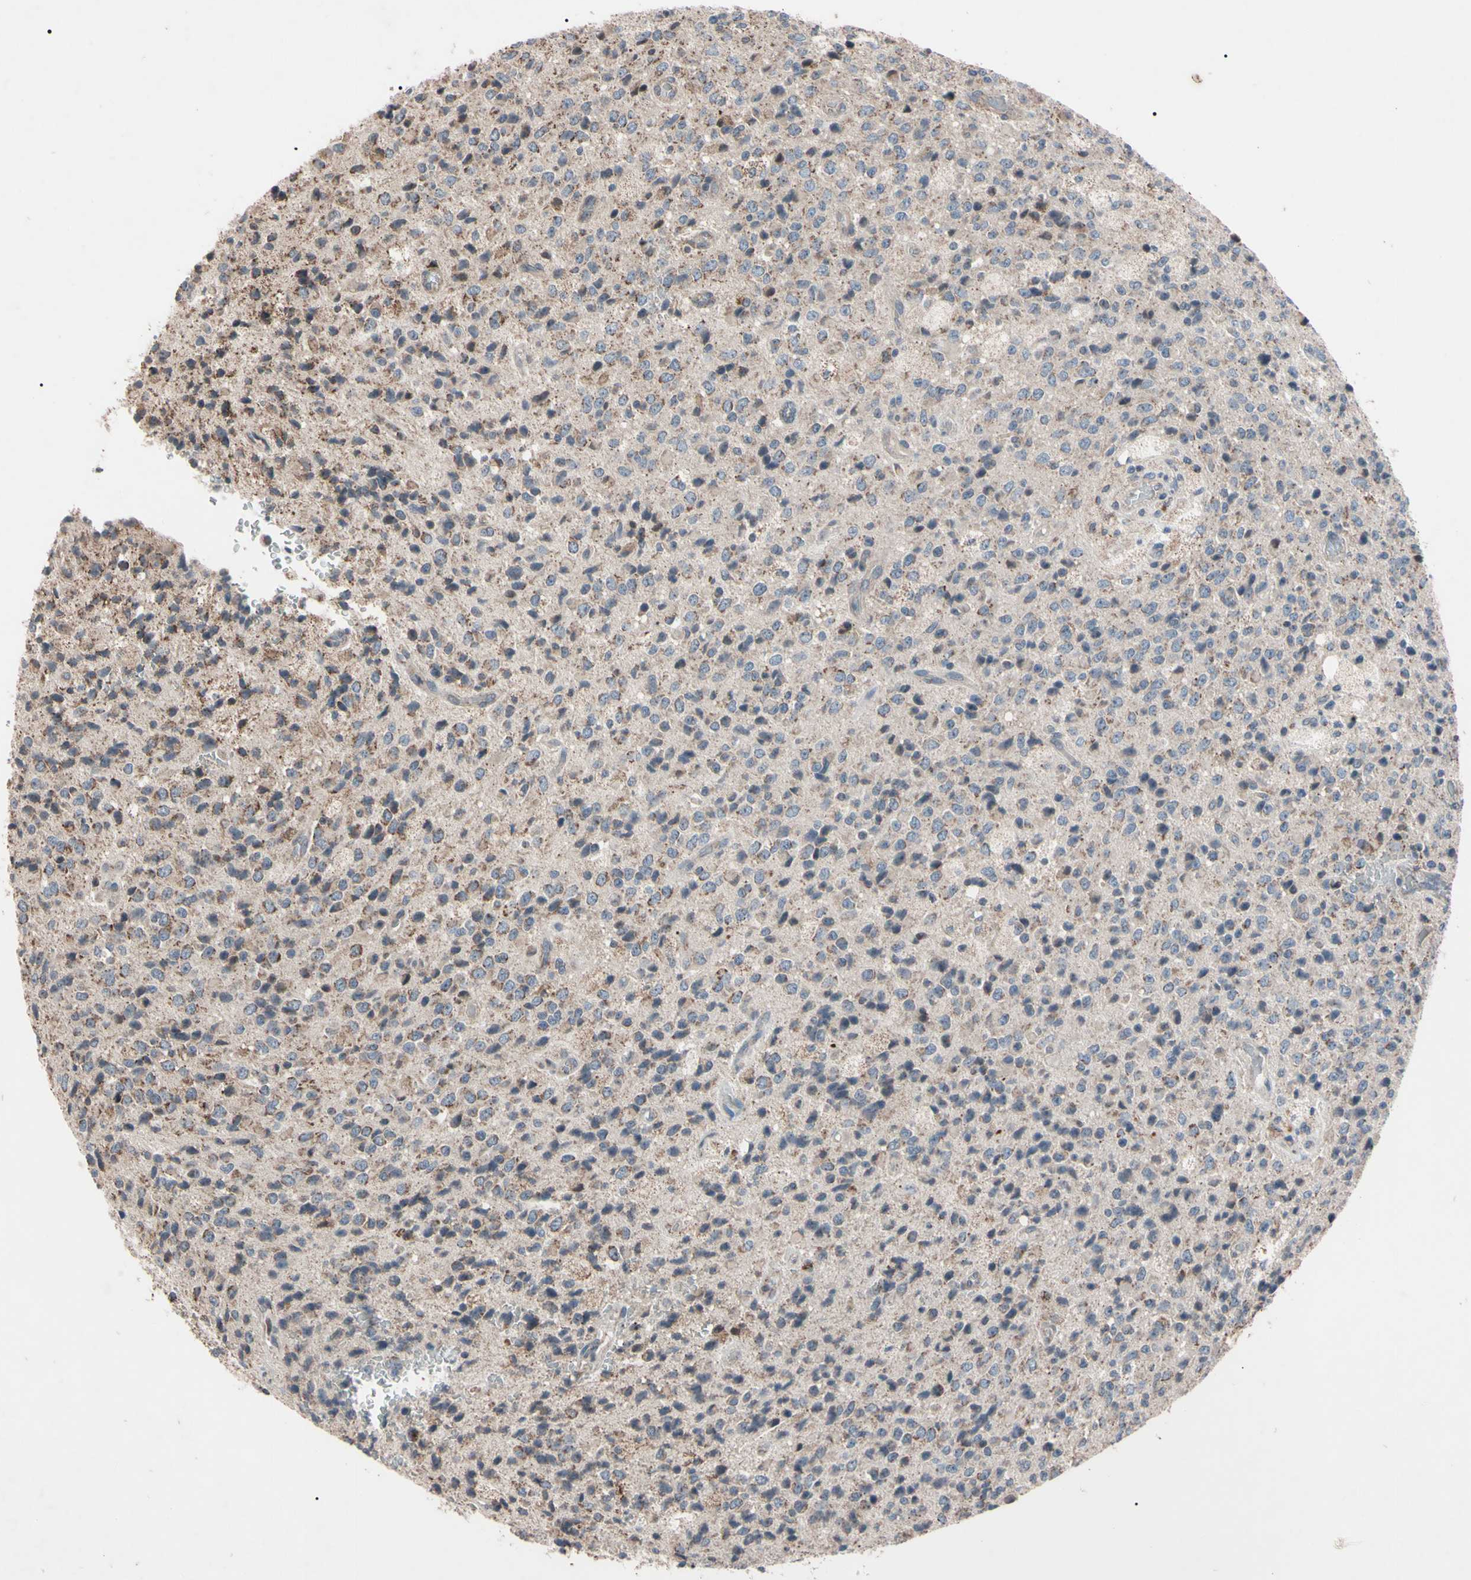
{"staining": {"intensity": "weak", "quantity": "25%-75%", "location": "cytoplasmic/membranous"}, "tissue": "glioma", "cell_type": "Tumor cells", "image_type": "cancer", "snomed": [{"axis": "morphology", "description": "Glioma, malignant, High grade"}, {"axis": "topography", "description": "pancreas cauda"}], "caption": "A micrograph of human malignant glioma (high-grade) stained for a protein reveals weak cytoplasmic/membranous brown staining in tumor cells.", "gene": "TNFRSF1A", "patient": {"sex": "male", "age": 60}}